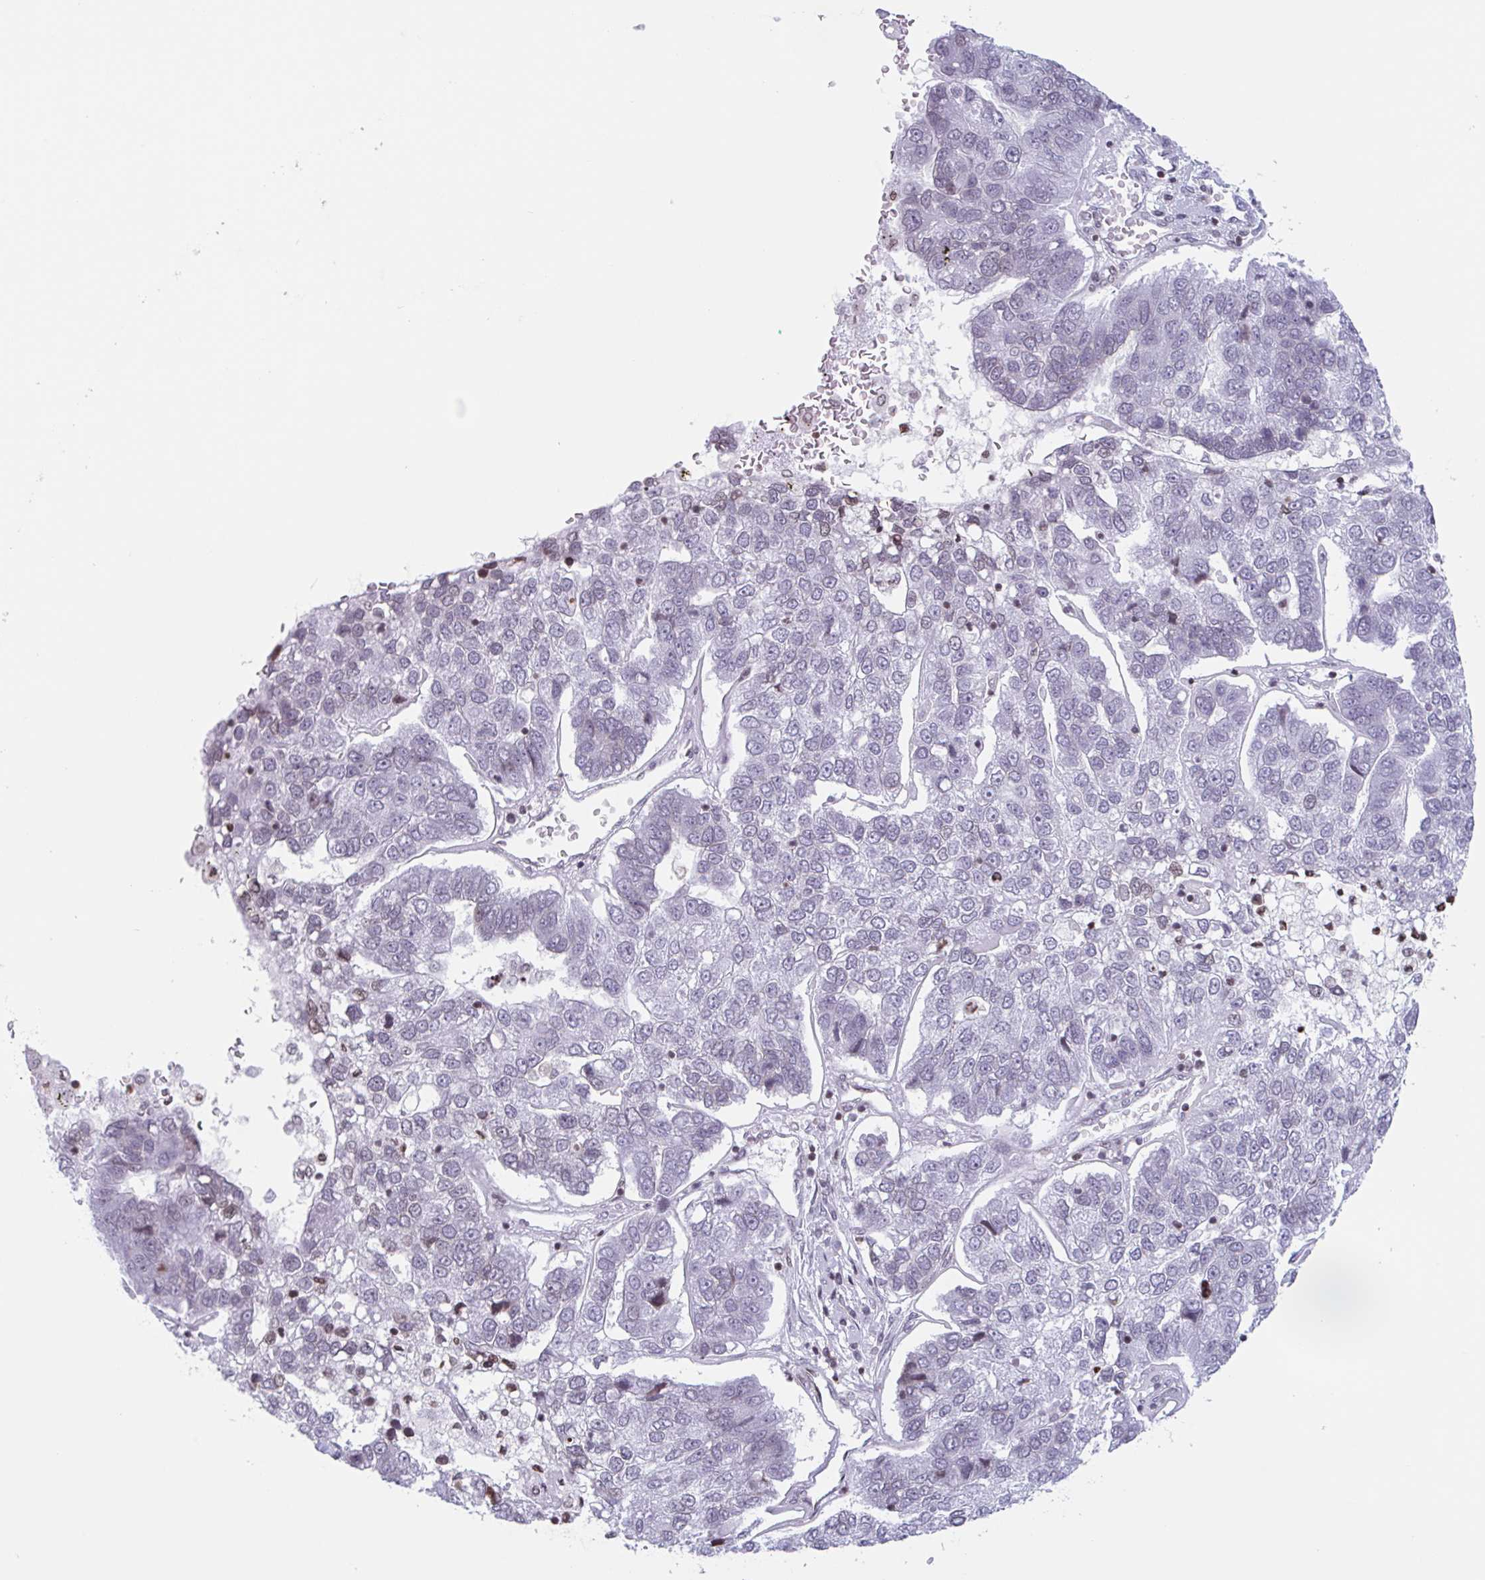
{"staining": {"intensity": "negative", "quantity": "none", "location": "none"}, "tissue": "pancreatic cancer", "cell_type": "Tumor cells", "image_type": "cancer", "snomed": [{"axis": "morphology", "description": "Adenocarcinoma, NOS"}, {"axis": "topography", "description": "Pancreas"}], "caption": "Immunohistochemistry histopathology image of neoplastic tissue: adenocarcinoma (pancreatic) stained with DAB exhibits no significant protein expression in tumor cells.", "gene": "NOL6", "patient": {"sex": "female", "age": 61}}